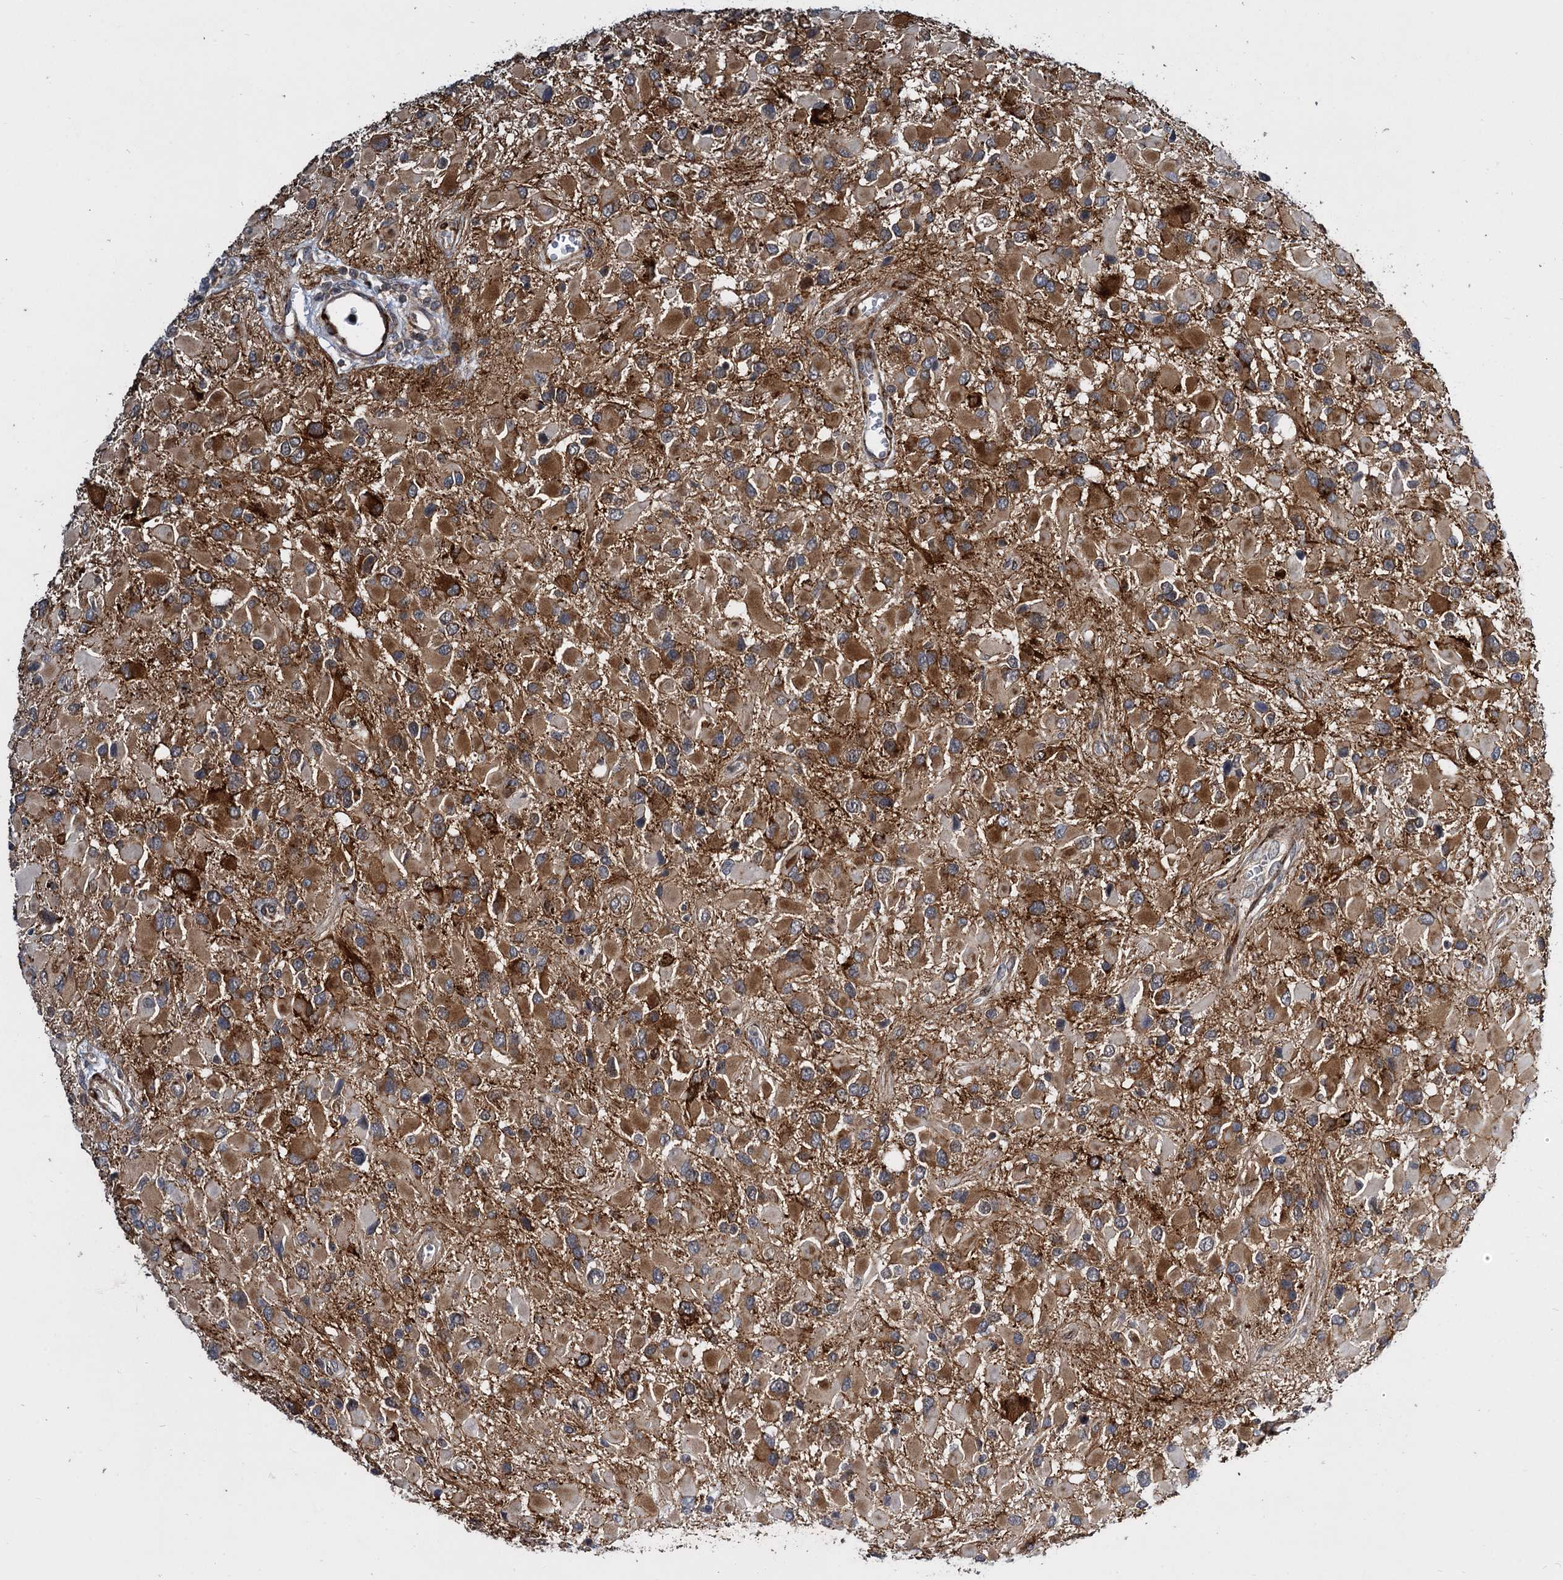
{"staining": {"intensity": "moderate", "quantity": ">75%", "location": "cytoplasmic/membranous"}, "tissue": "glioma", "cell_type": "Tumor cells", "image_type": "cancer", "snomed": [{"axis": "morphology", "description": "Glioma, malignant, High grade"}, {"axis": "topography", "description": "Brain"}], "caption": "This histopathology image exhibits immunohistochemistry staining of human high-grade glioma (malignant), with medium moderate cytoplasmic/membranous expression in about >75% of tumor cells.", "gene": "ARHGAP42", "patient": {"sex": "male", "age": 53}}